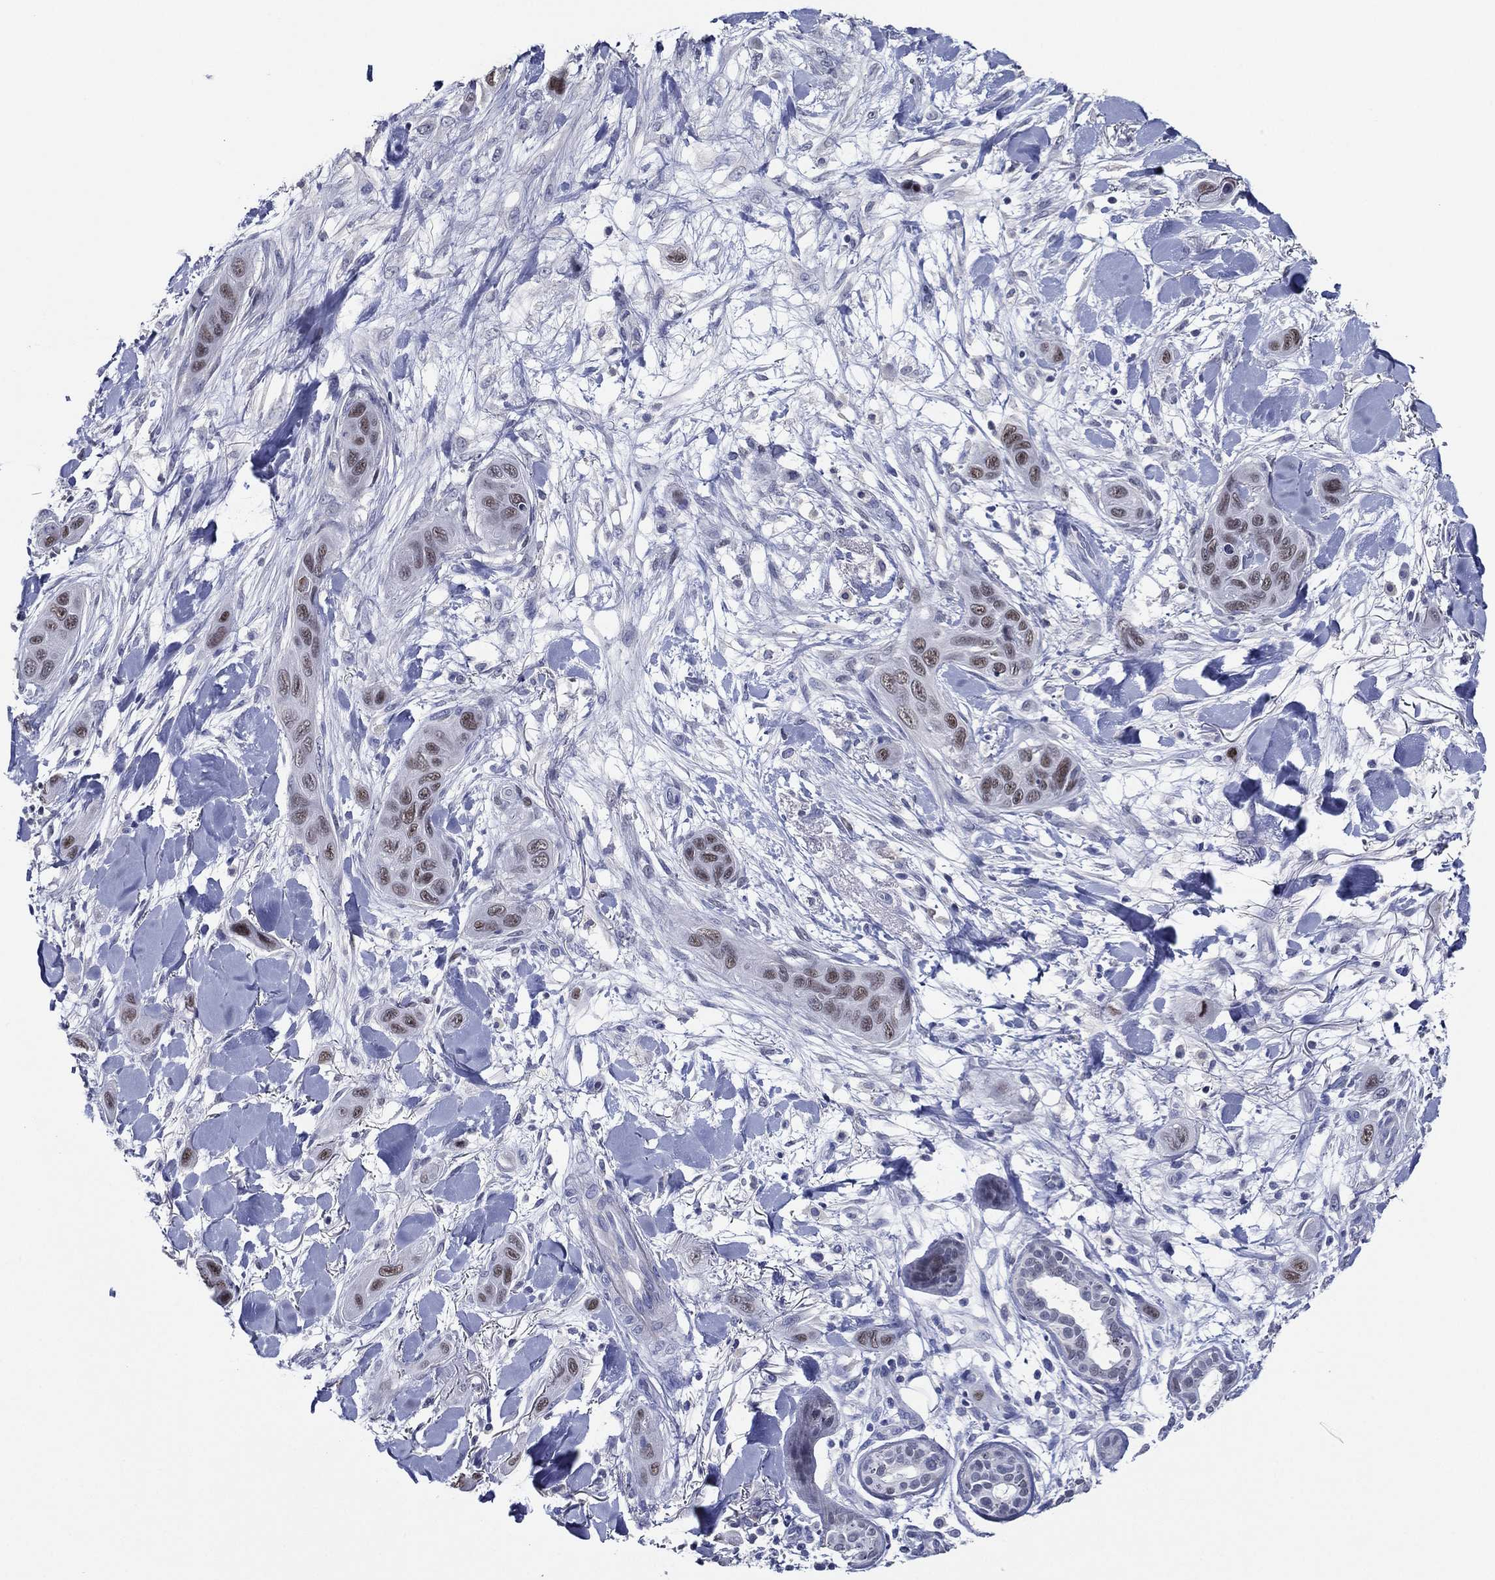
{"staining": {"intensity": "moderate", "quantity": "25%-75%", "location": "nuclear"}, "tissue": "skin cancer", "cell_type": "Tumor cells", "image_type": "cancer", "snomed": [{"axis": "morphology", "description": "Squamous cell carcinoma, NOS"}, {"axis": "topography", "description": "Skin"}], "caption": "The image exhibits immunohistochemical staining of skin squamous cell carcinoma. There is moderate nuclear expression is present in approximately 25%-75% of tumor cells.", "gene": "TFAP2A", "patient": {"sex": "male", "age": 78}}